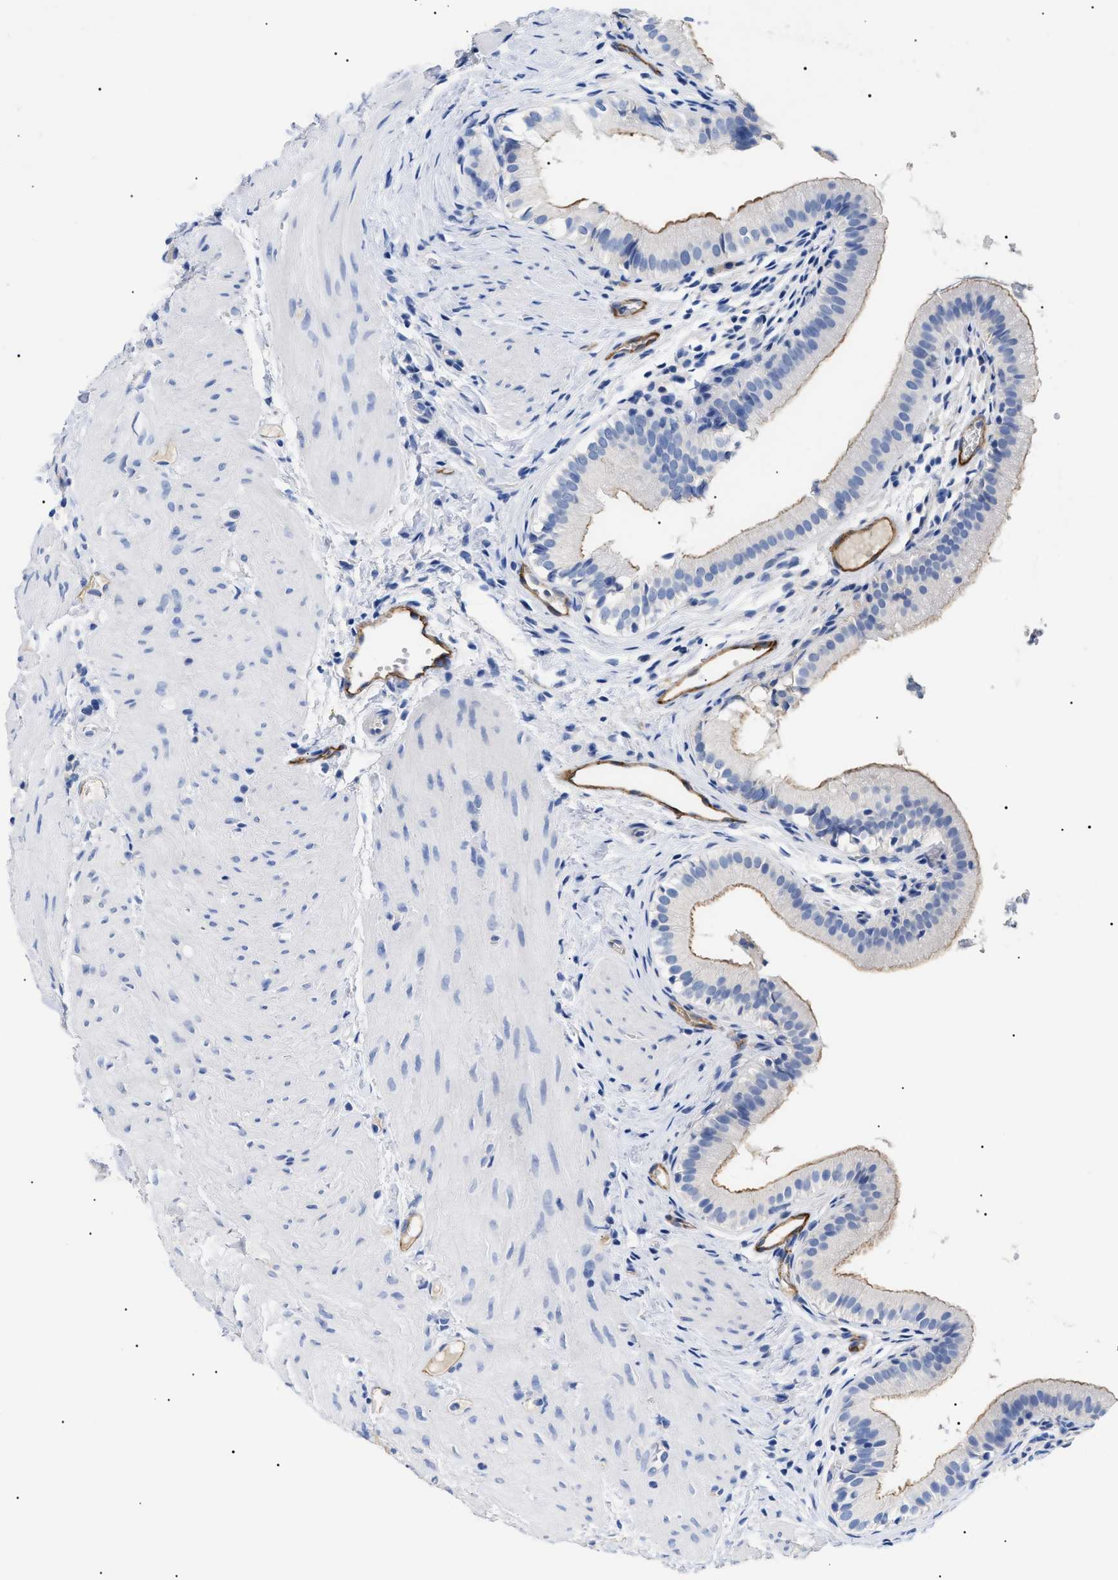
{"staining": {"intensity": "moderate", "quantity": "<25%", "location": "cytoplasmic/membranous"}, "tissue": "gallbladder", "cell_type": "Glandular cells", "image_type": "normal", "snomed": [{"axis": "morphology", "description": "Normal tissue, NOS"}, {"axis": "topography", "description": "Gallbladder"}], "caption": "Immunohistochemistry micrograph of normal gallbladder: human gallbladder stained using immunohistochemistry displays low levels of moderate protein expression localized specifically in the cytoplasmic/membranous of glandular cells, appearing as a cytoplasmic/membranous brown color.", "gene": "ACKR1", "patient": {"sex": "female", "age": 26}}